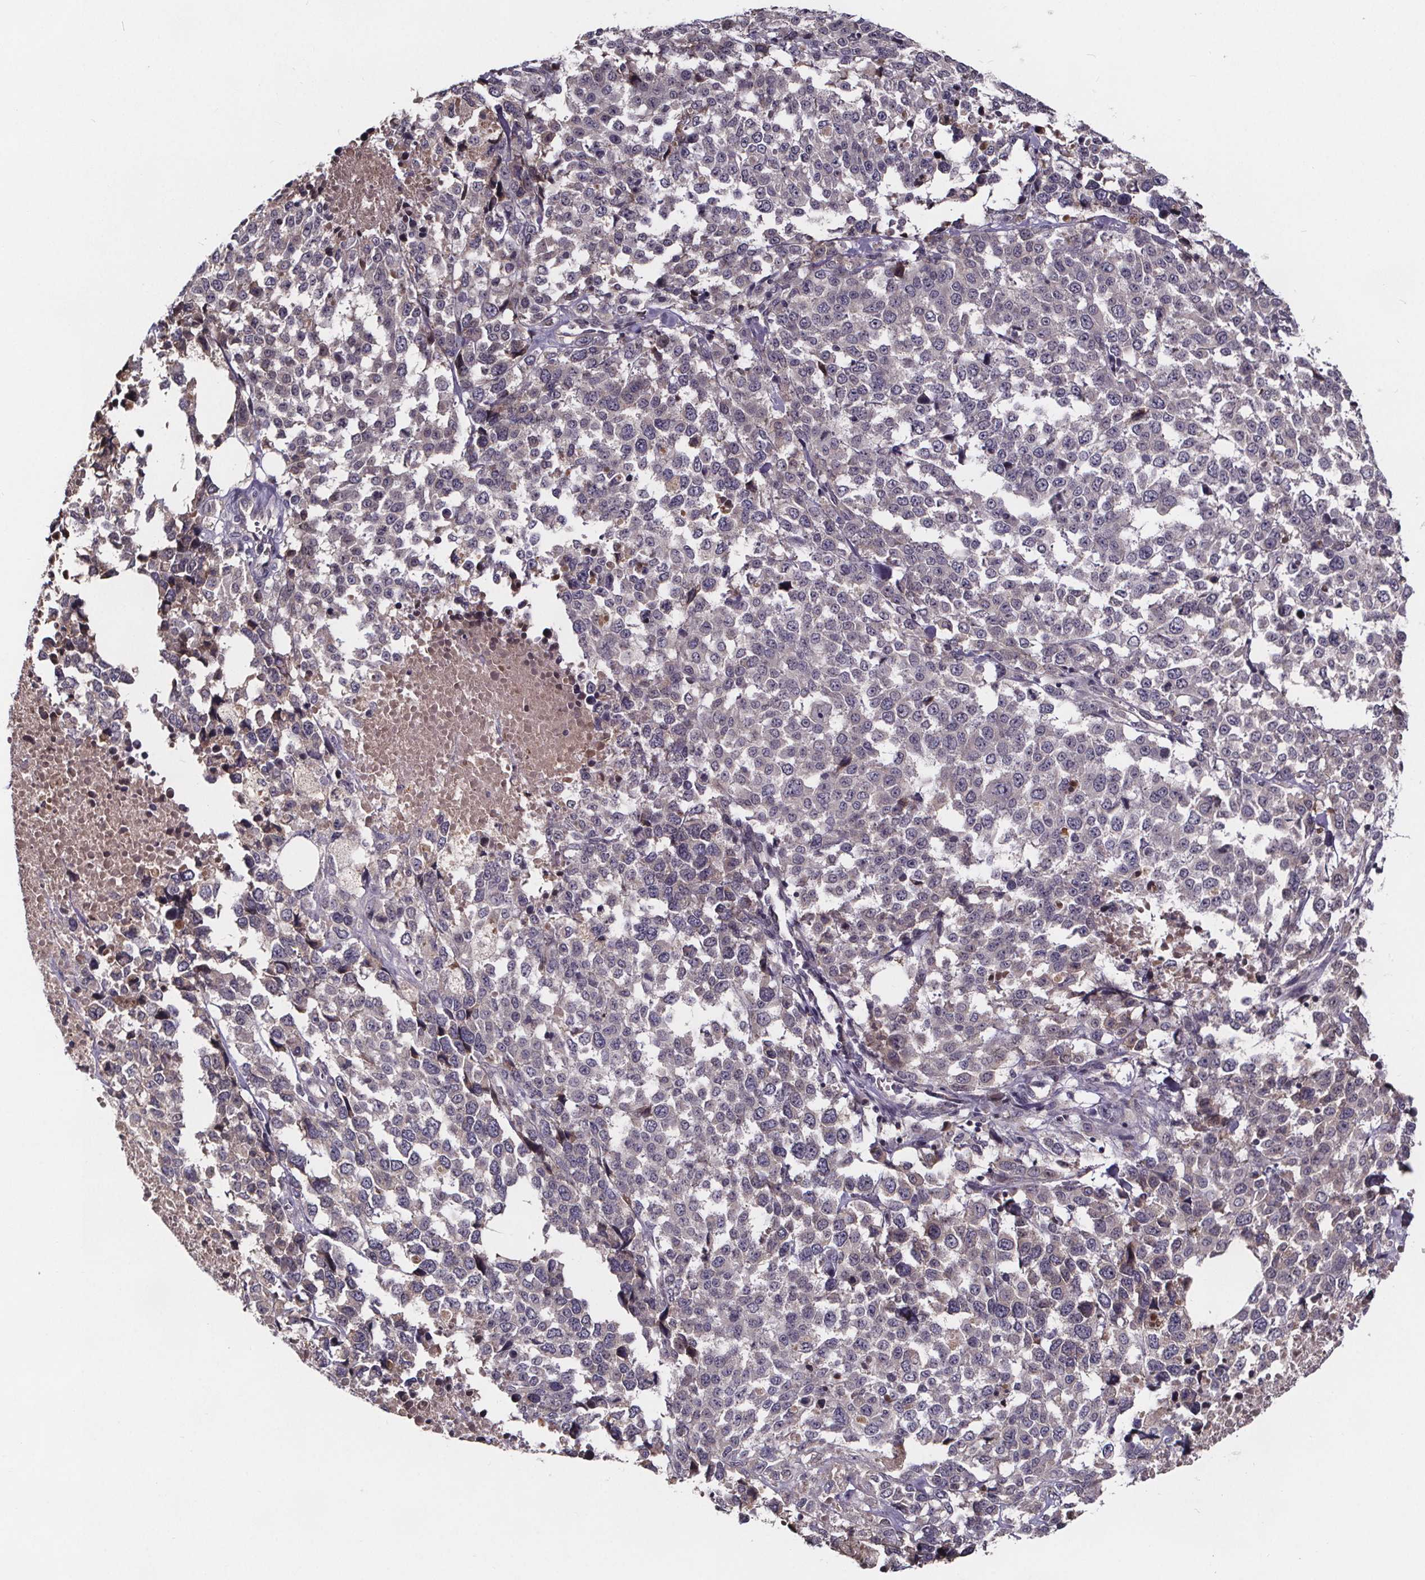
{"staining": {"intensity": "negative", "quantity": "none", "location": "none"}, "tissue": "melanoma", "cell_type": "Tumor cells", "image_type": "cancer", "snomed": [{"axis": "morphology", "description": "Malignant melanoma, Metastatic site"}, {"axis": "topography", "description": "Skin"}], "caption": "This is an immunohistochemistry (IHC) histopathology image of melanoma. There is no staining in tumor cells.", "gene": "NPHP4", "patient": {"sex": "male", "age": 84}}